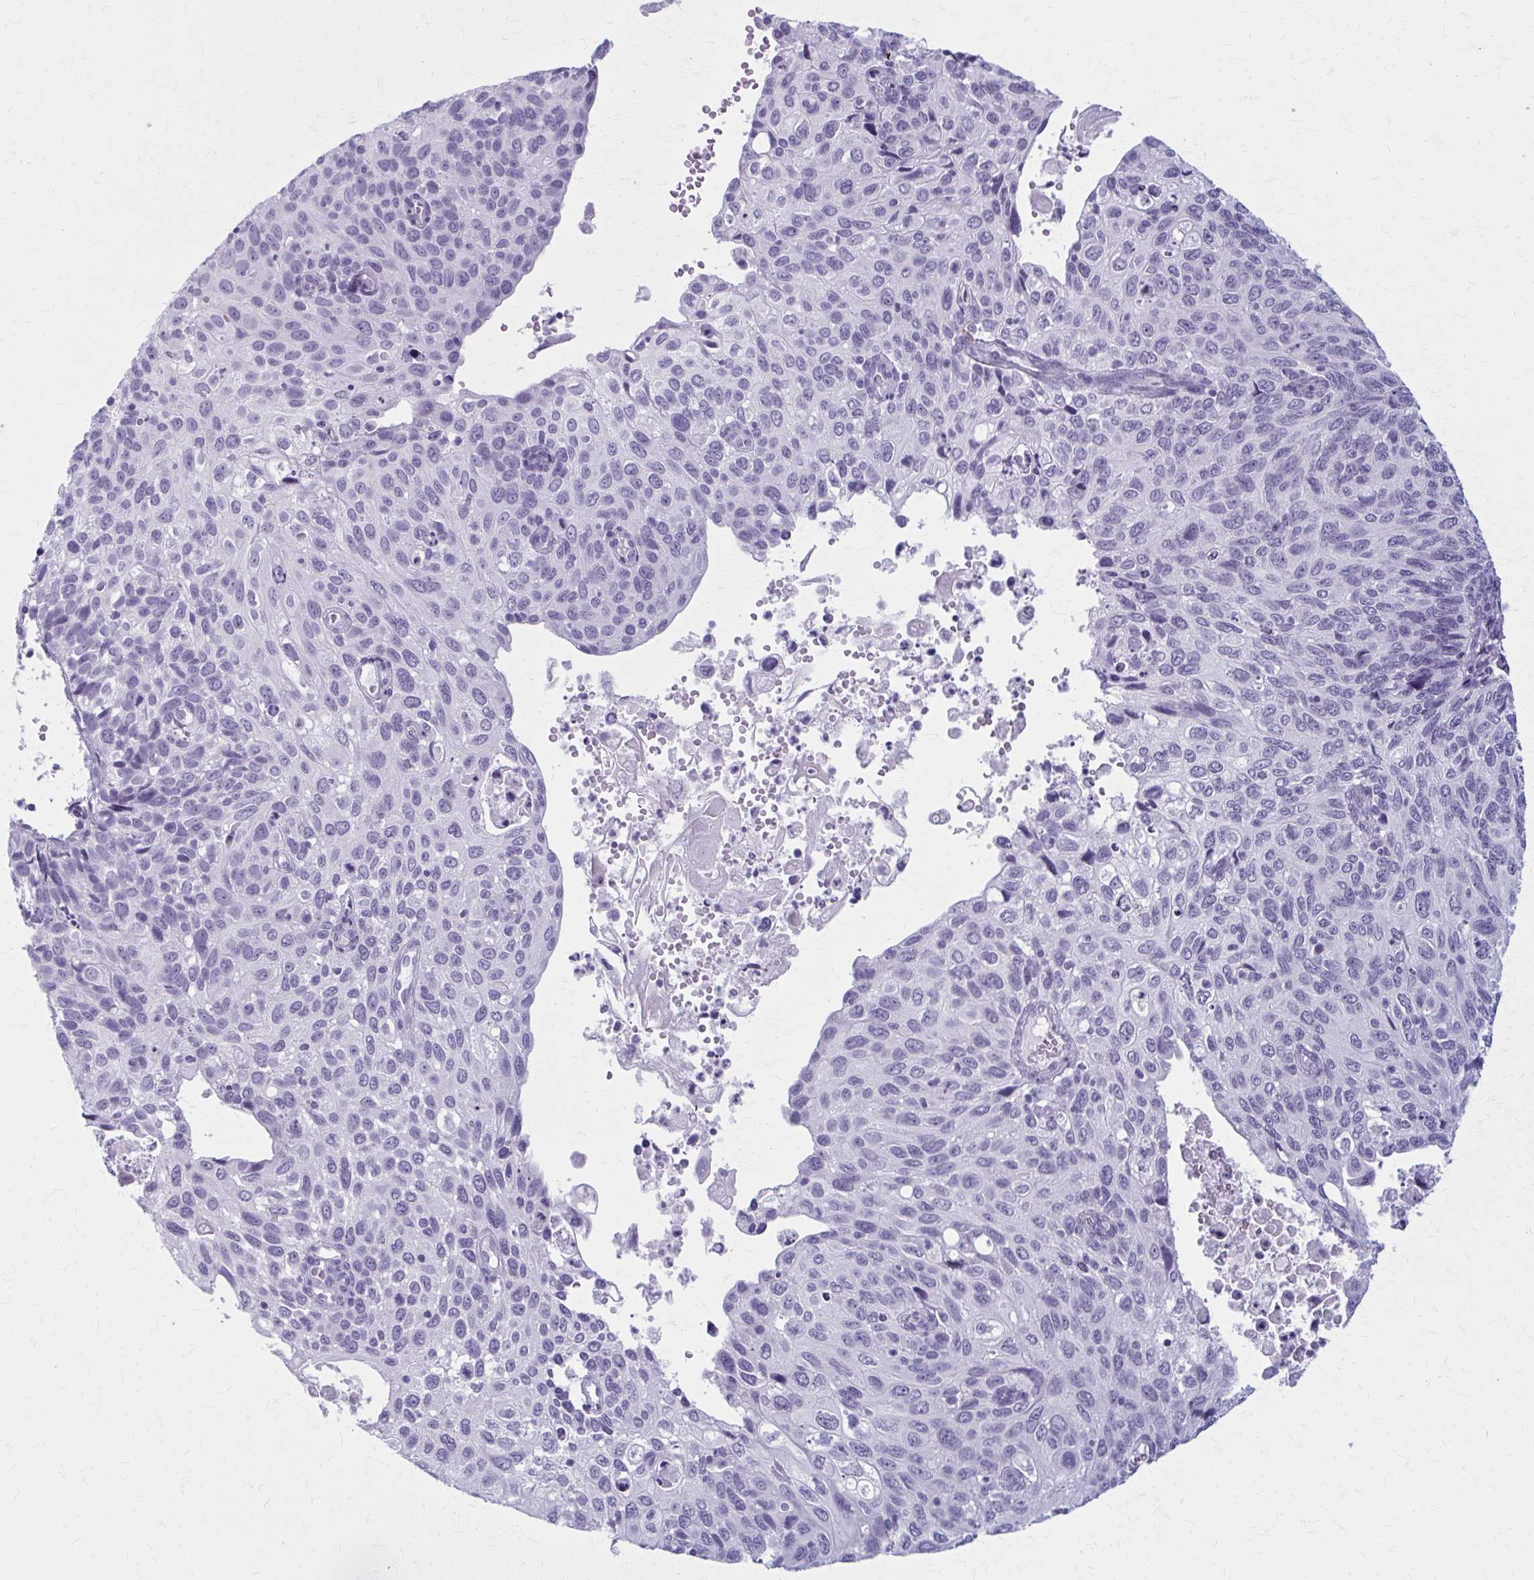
{"staining": {"intensity": "negative", "quantity": "none", "location": "none"}, "tissue": "cervical cancer", "cell_type": "Tumor cells", "image_type": "cancer", "snomed": [{"axis": "morphology", "description": "Squamous cell carcinoma, NOS"}, {"axis": "topography", "description": "Cervix"}], "caption": "A high-resolution micrograph shows immunohistochemistry (IHC) staining of cervical squamous cell carcinoma, which exhibits no significant staining in tumor cells.", "gene": "ZDHHC7", "patient": {"sex": "female", "age": 70}}